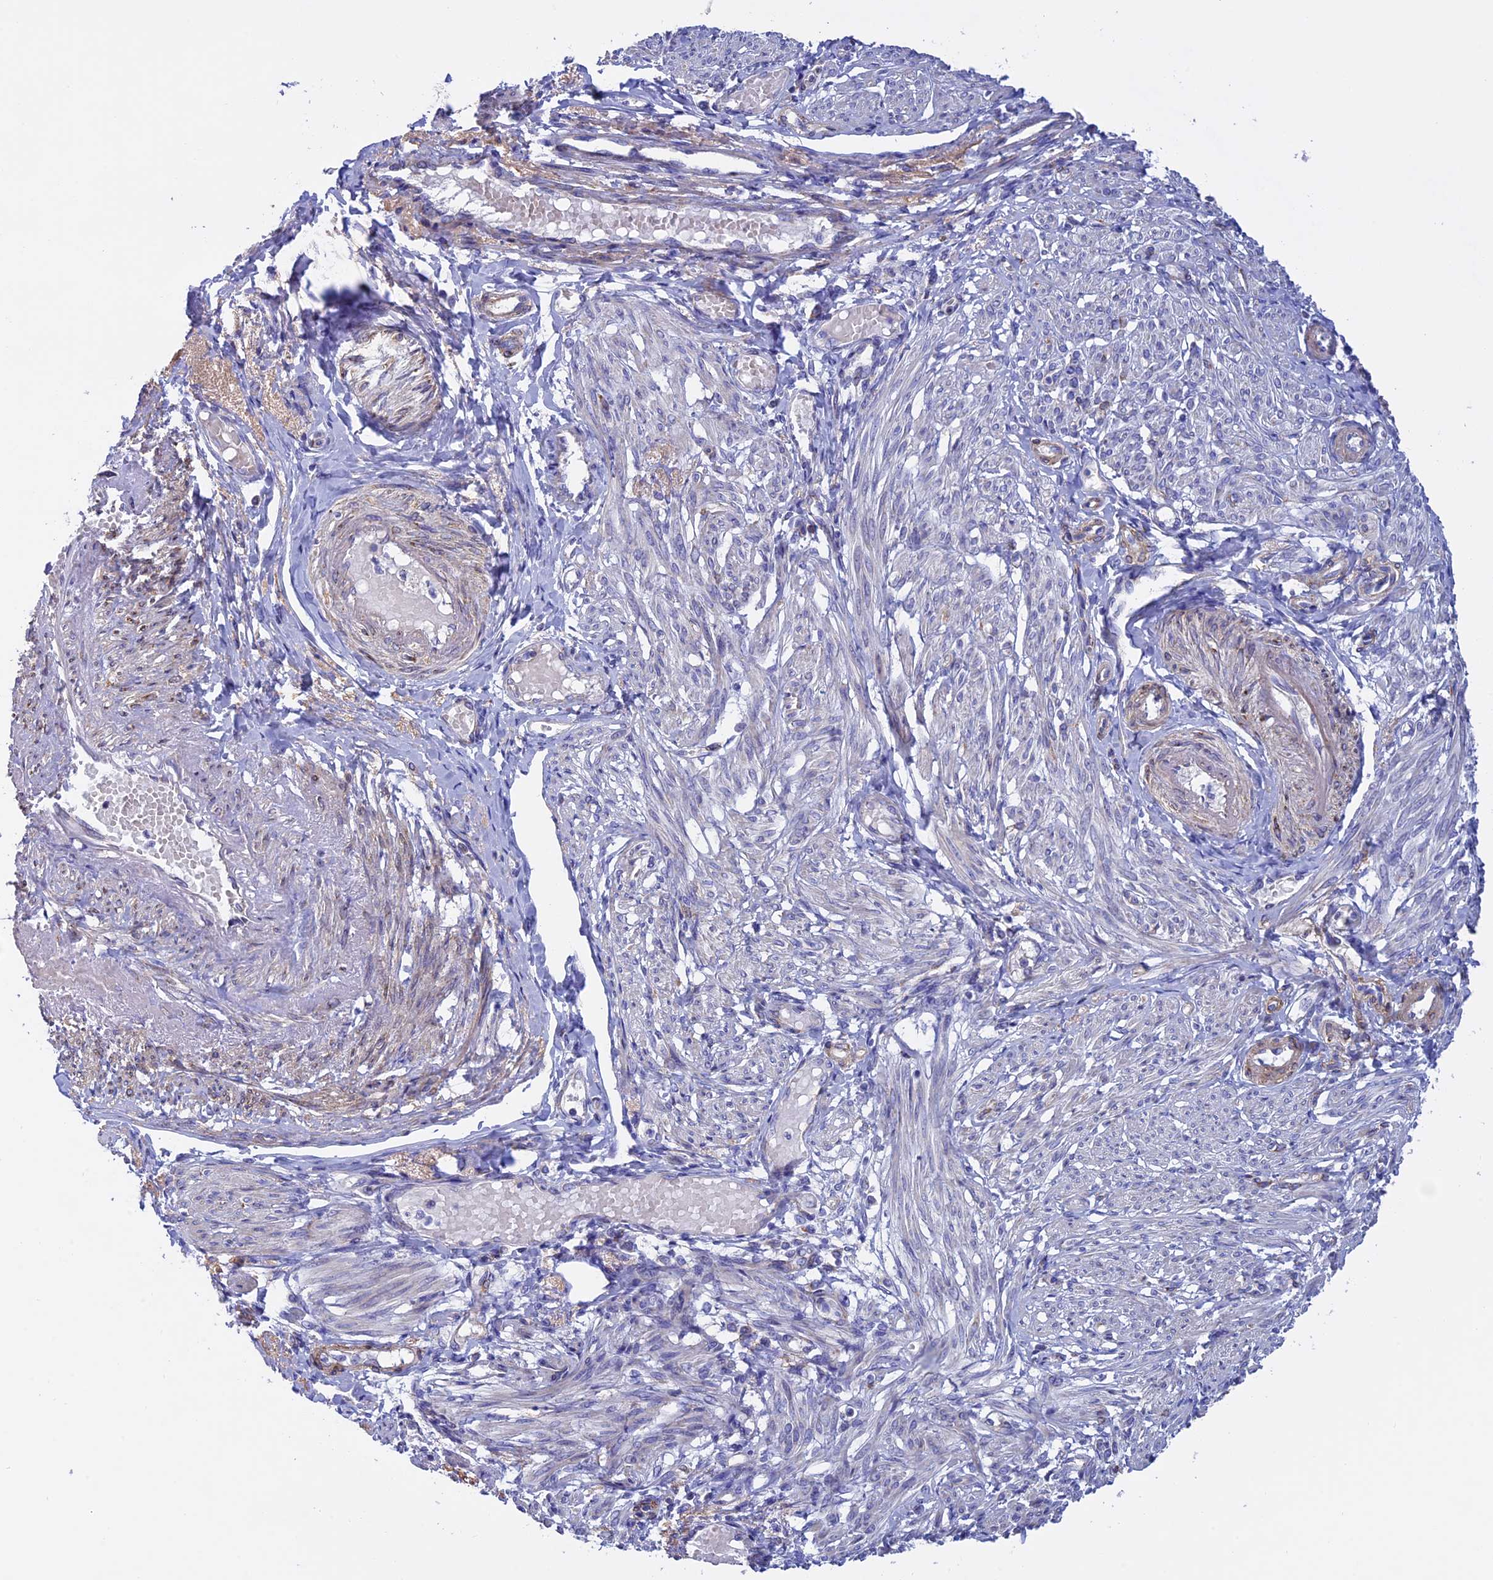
{"staining": {"intensity": "weak", "quantity": "<25%", "location": "cytoplasmic/membranous"}, "tissue": "smooth muscle", "cell_type": "Smooth muscle cells", "image_type": "normal", "snomed": [{"axis": "morphology", "description": "Normal tissue, NOS"}, {"axis": "topography", "description": "Smooth muscle"}], "caption": "DAB (3,3'-diaminobenzidine) immunohistochemical staining of benign human smooth muscle reveals no significant expression in smooth muscle cells.", "gene": "ETFDH", "patient": {"sex": "female", "age": 39}}